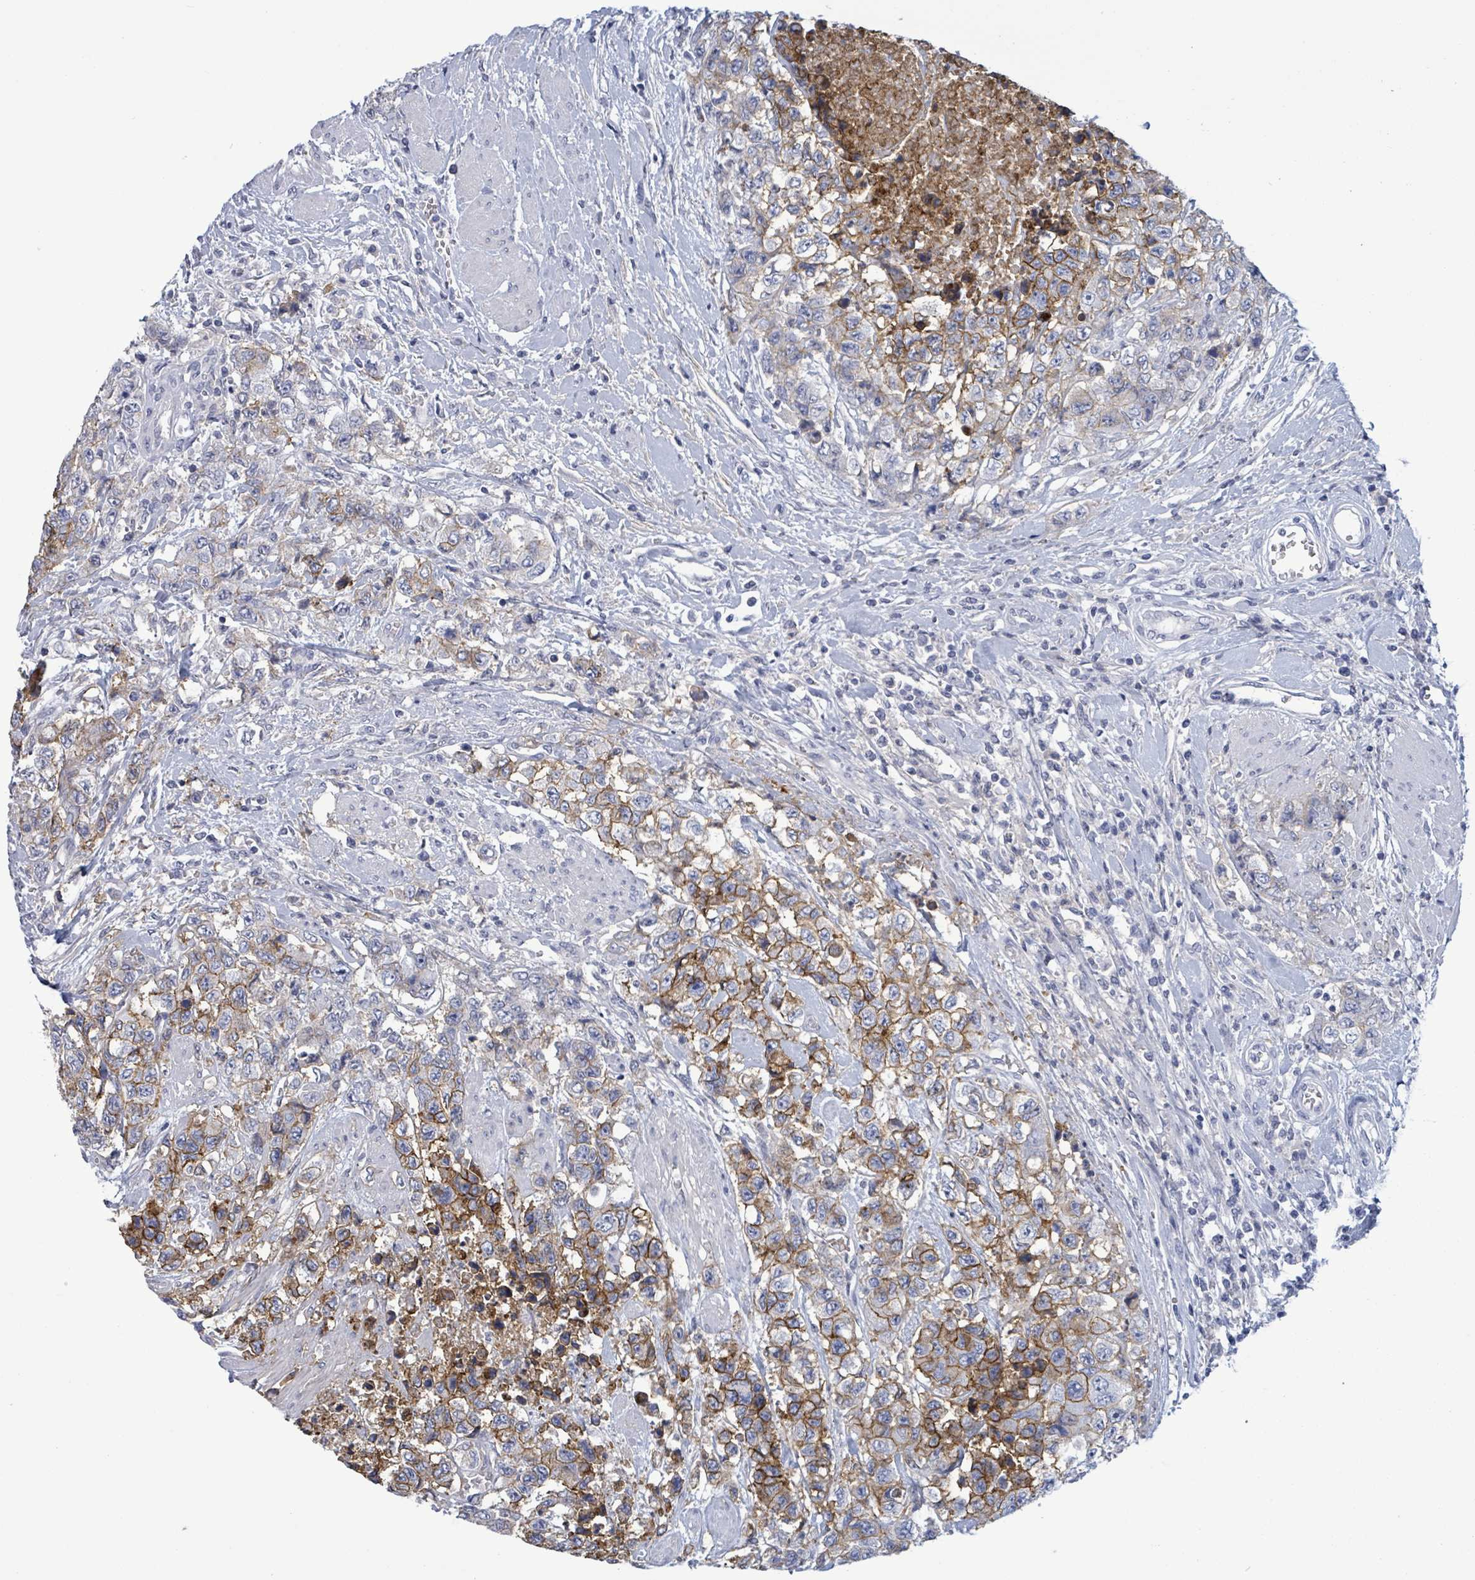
{"staining": {"intensity": "moderate", "quantity": "25%-75%", "location": "cytoplasmic/membranous"}, "tissue": "urothelial cancer", "cell_type": "Tumor cells", "image_type": "cancer", "snomed": [{"axis": "morphology", "description": "Urothelial carcinoma, High grade"}, {"axis": "topography", "description": "Urinary bladder"}], "caption": "Brown immunohistochemical staining in human urothelial cancer demonstrates moderate cytoplasmic/membranous expression in about 25%-75% of tumor cells. (brown staining indicates protein expression, while blue staining denotes nuclei).", "gene": "BSG", "patient": {"sex": "female", "age": 78}}